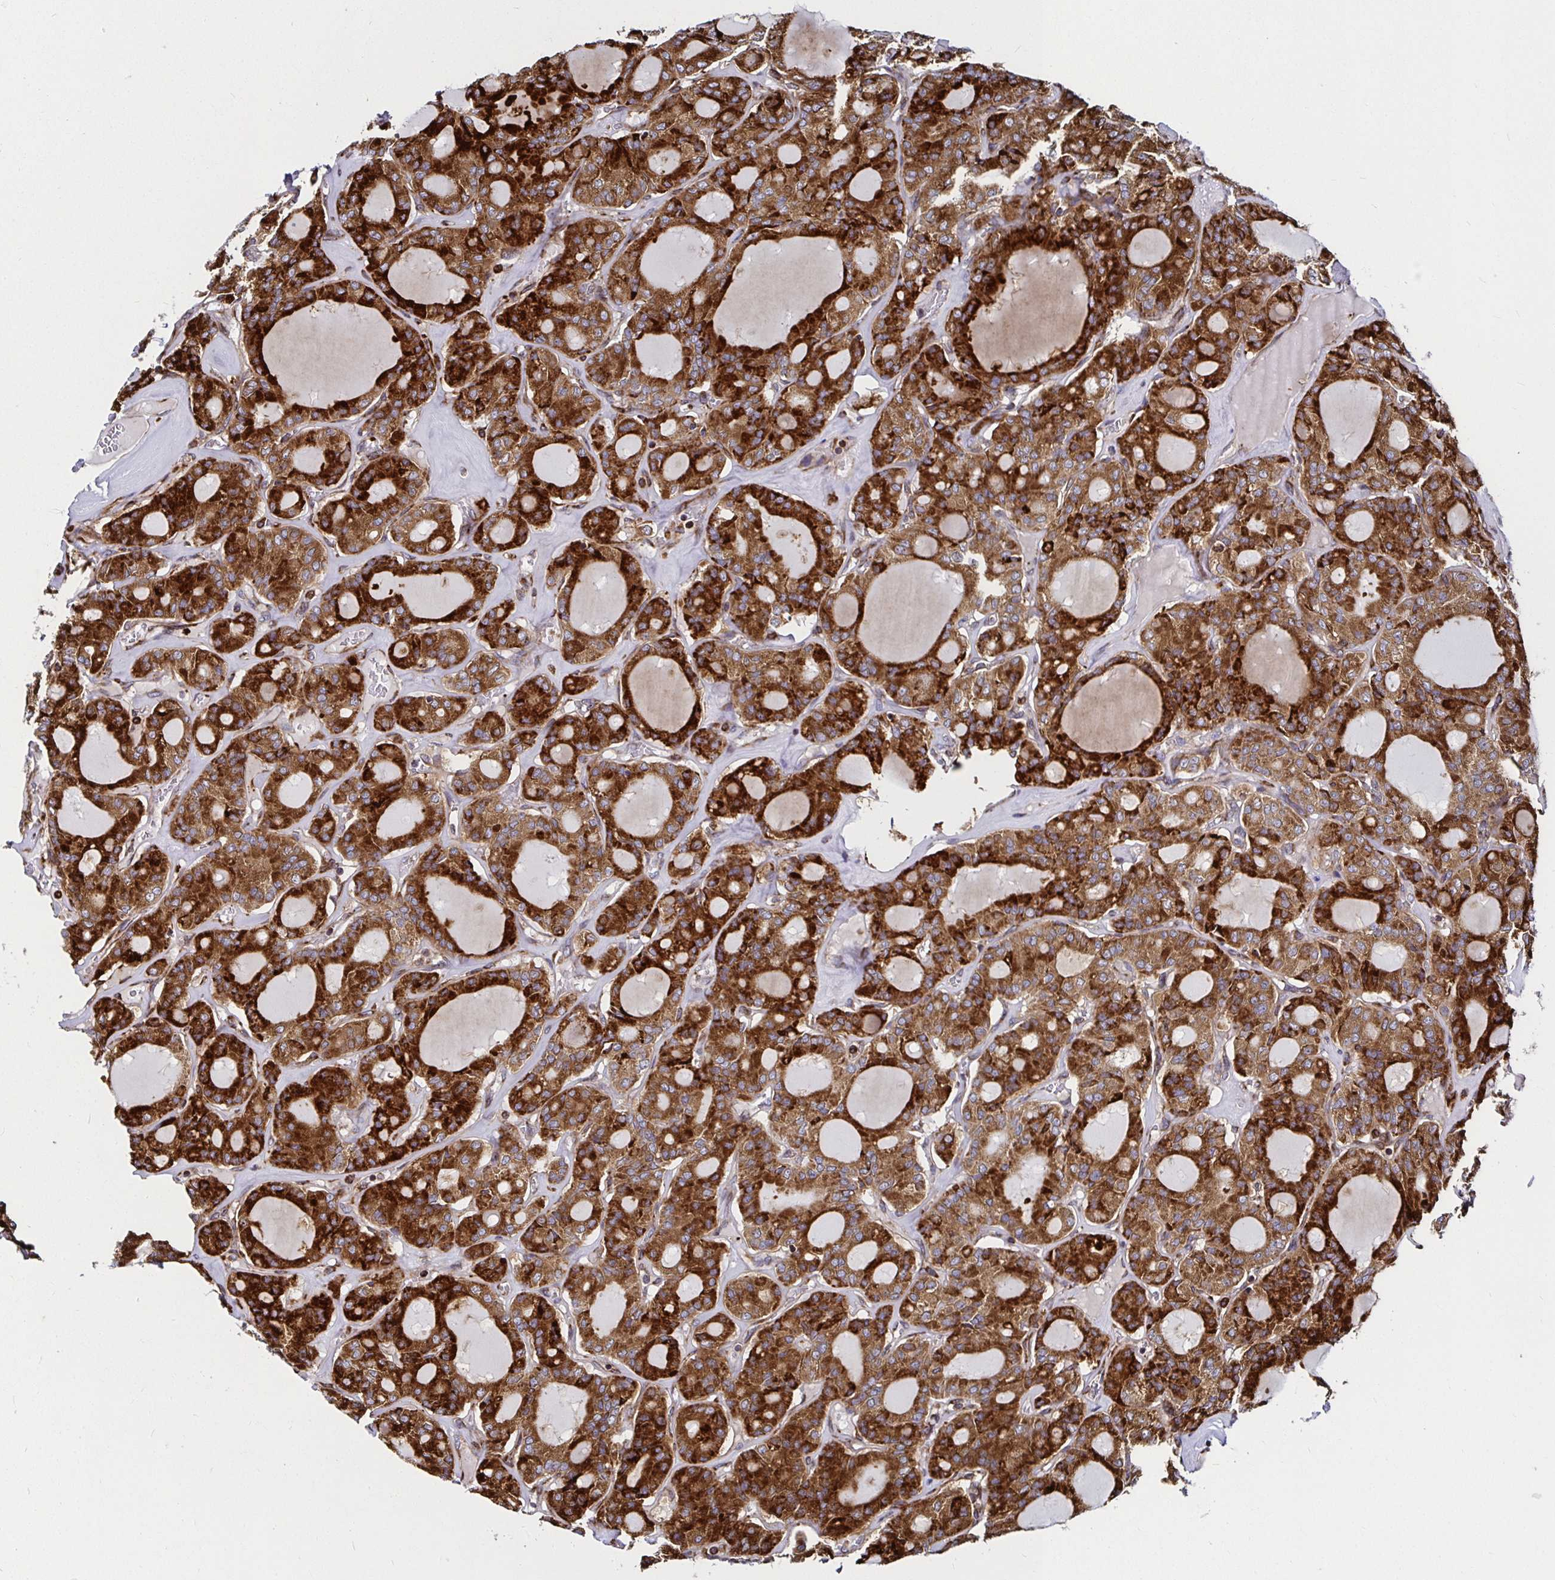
{"staining": {"intensity": "strong", "quantity": ">75%", "location": "cytoplasmic/membranous"}, "tissue": "thyroid cancer", "cell_type": "Tumor cells", "image_type": "cancer", "snomed": [{"axis": "morphology", "description": "Papillary adenocarcinoma, NOS"}, {"axis": "topography", "description": "Thyroid gland"}], "caption": "Protein staining exhibits strong cytoplasmic/membranous expression in approximately >75% of tumor cells in papillary adenocarcinoma (thyroid). (Brightfield microscopy of DAB IHC at high magnification).", "gene": "SMYD3", "patient": {"sex": "male", "age": 87}}